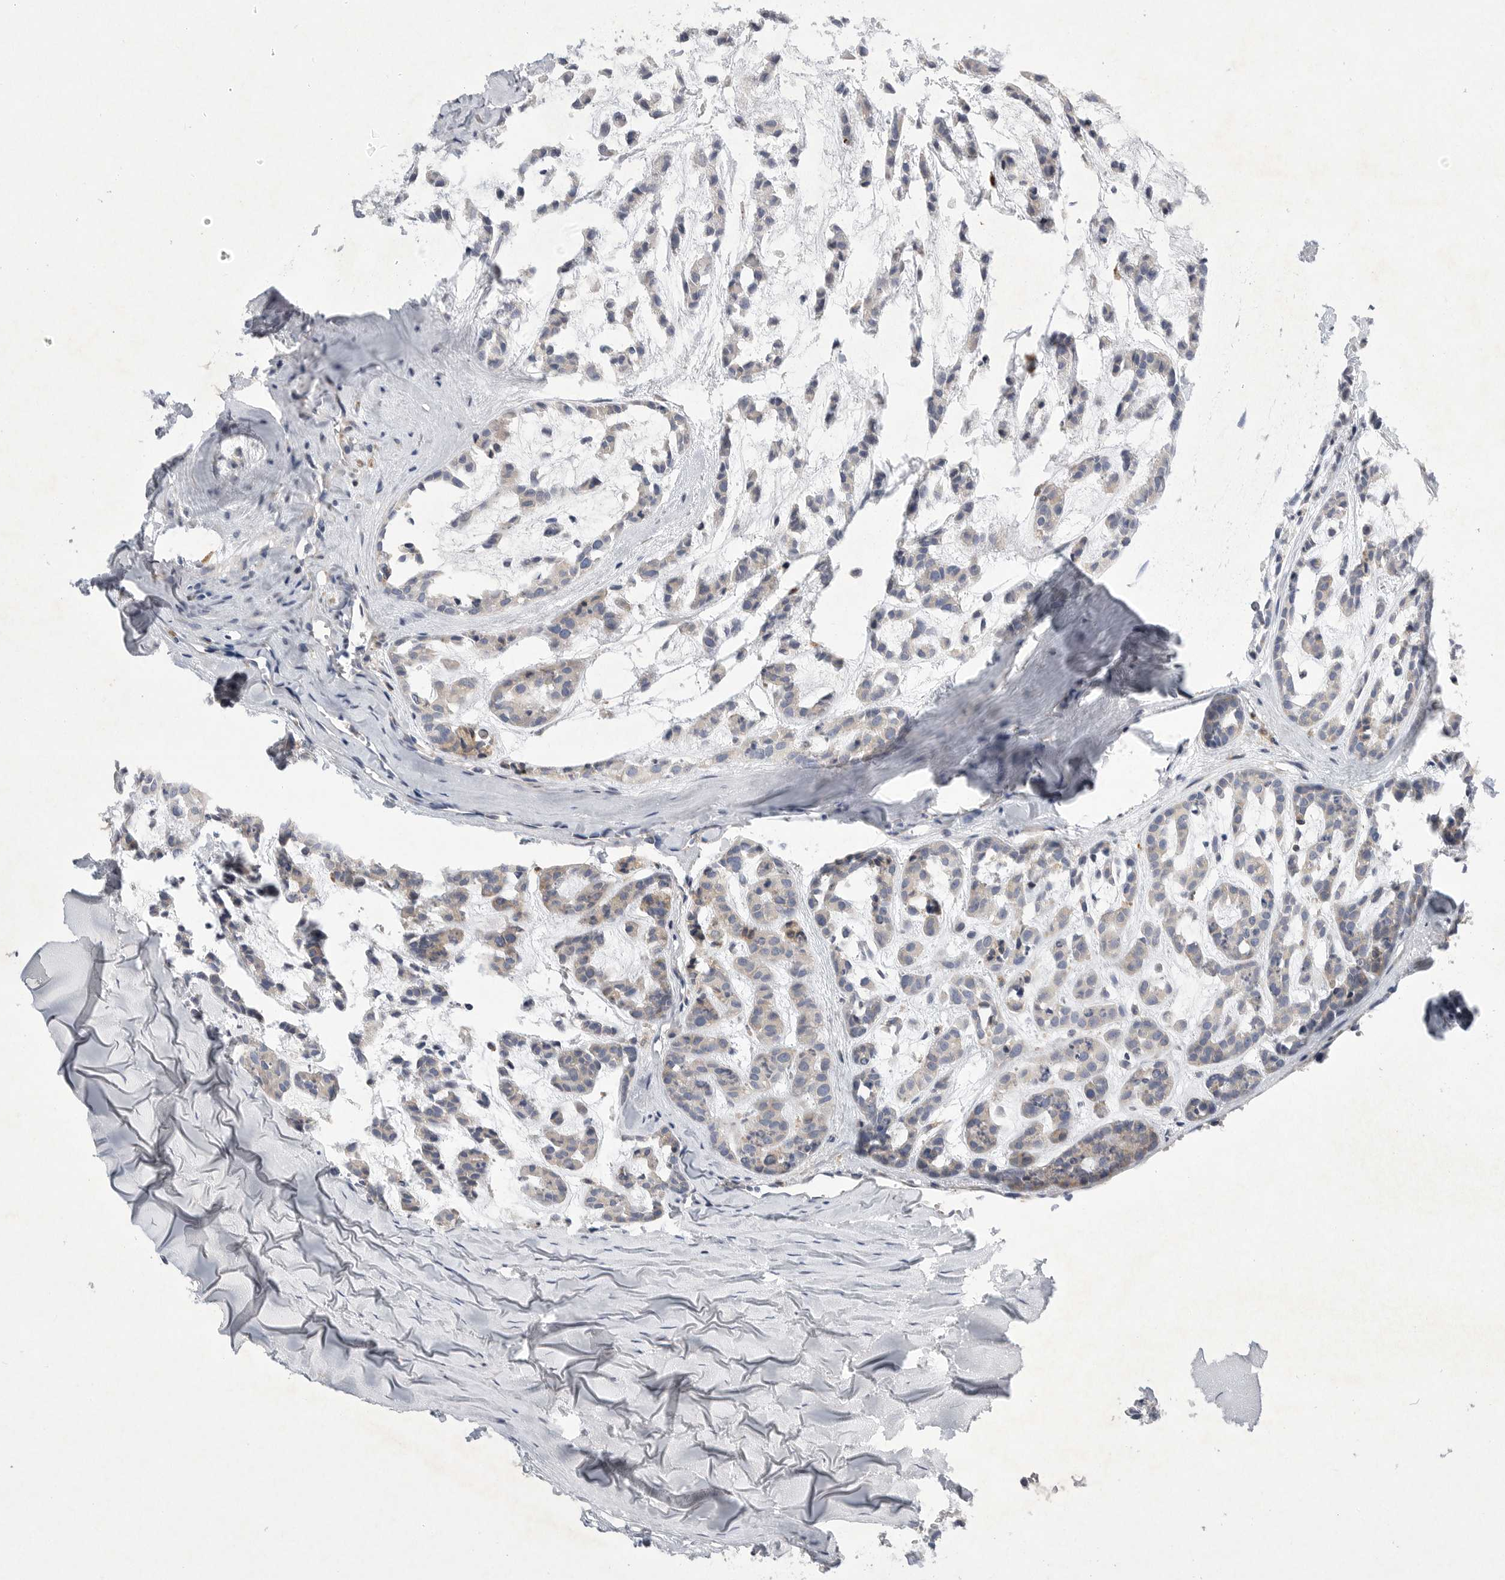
{"staining": {"intensity": "weak", "quantity": "<25%", "location": "cytoplasmic/membranous"}, "tissue": "head and neck cancer", "cell_type": "Tumor cells", "image_type": "cancer", "snomed": [{"axis": "morphology", "description": "Adenocarcinoma, NOS"}, {"axis": "morphology", "description": "Adenoma, NOS"}, {"axis": "topography", "description": "Head-Neck"}], "caption": "Immunohistochemical staining of adenoma (head and neck) reveals no significant staining in tumor cells. Nuclei are stained in blue.", "gene": "EDEM3", "patient": {"sex": "female", "age": 55}}